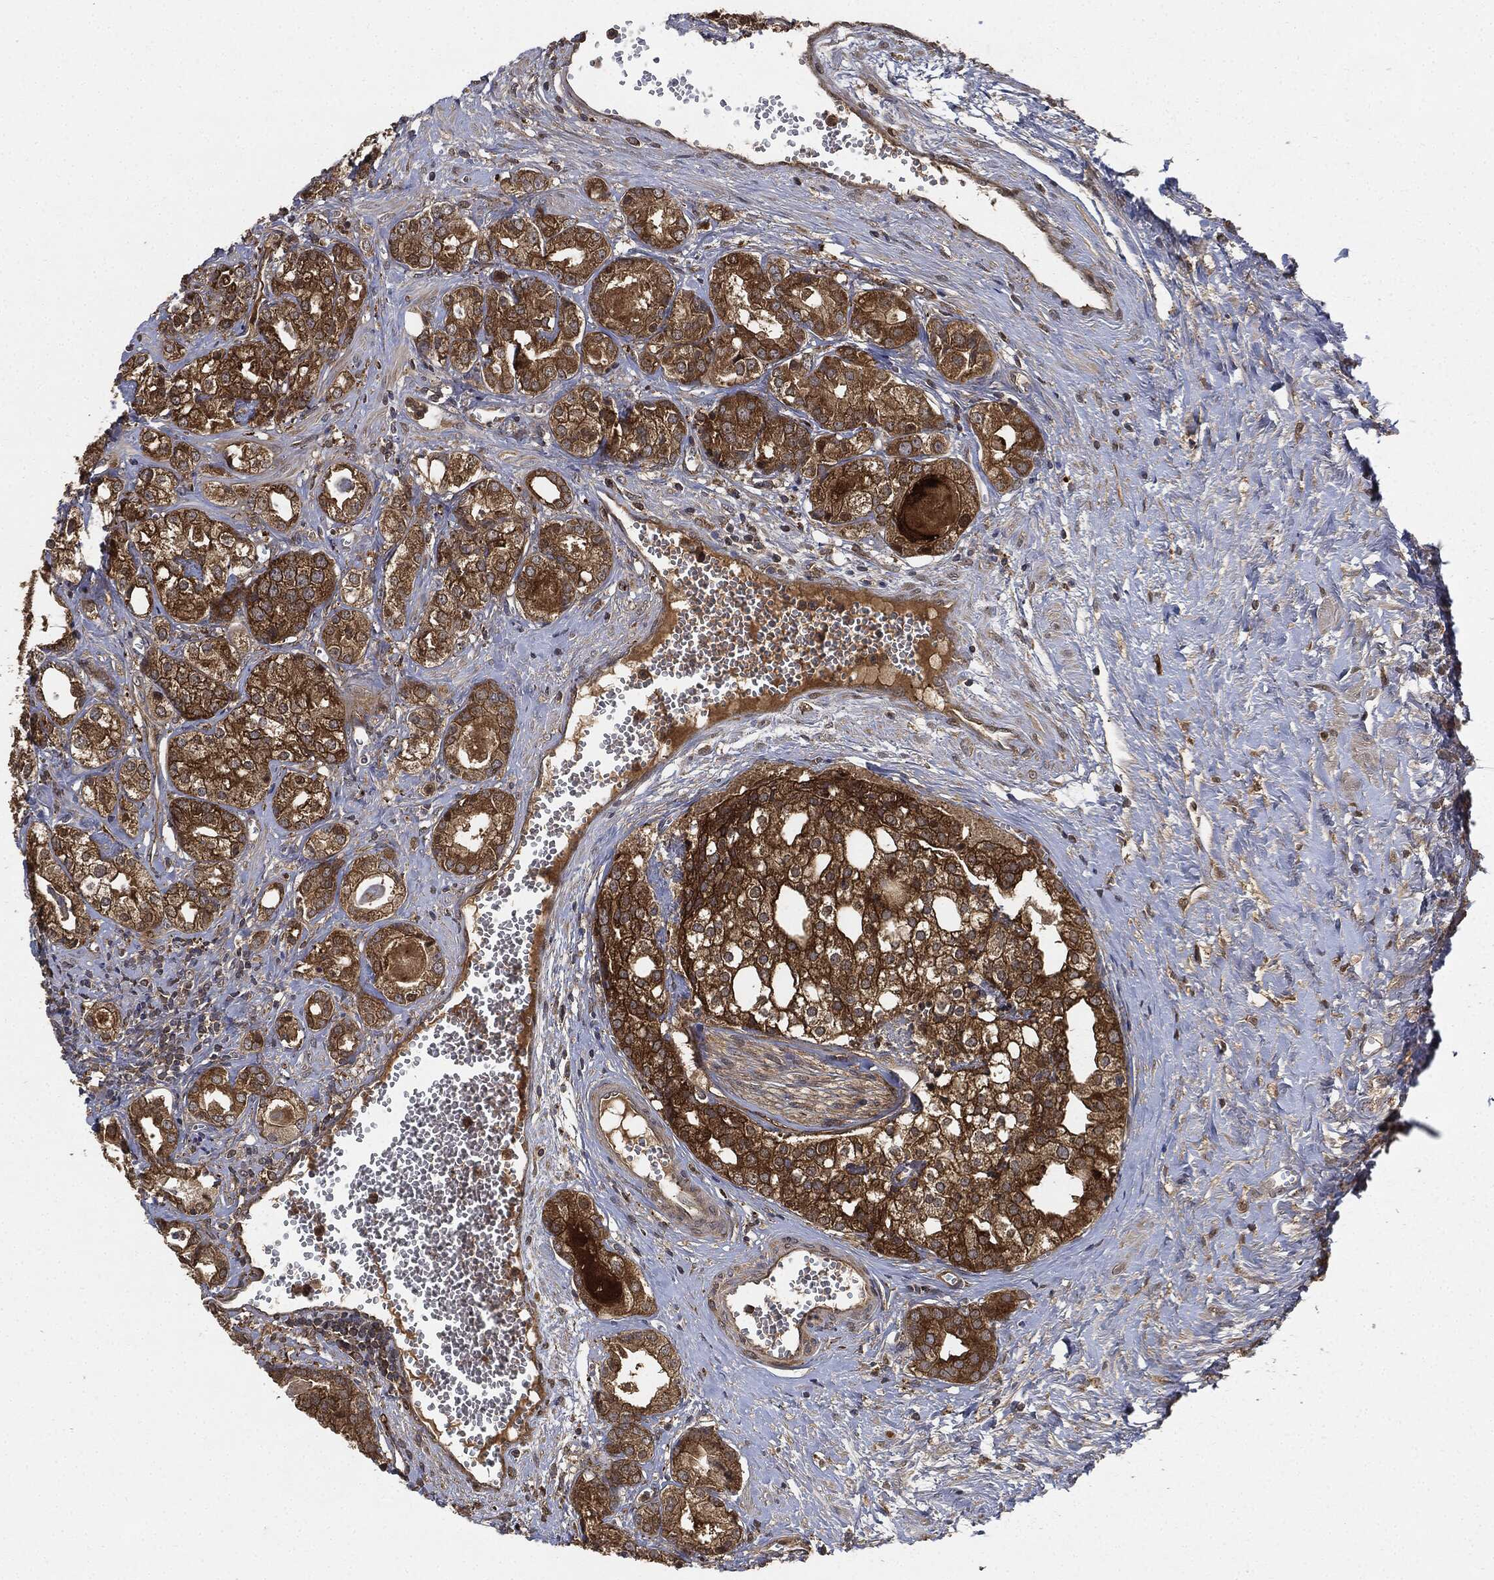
{"staining": {"intensity": "strong", "quantity": ">75%", "location": "cytoplasmic/membranous"}, "tissue": "prostate cancer", "cell_type": "Tumor cells", "image_type": "cancer", "snomed": [{"axis": "morphology", "description": "Adenocarcinoma, NOS"}, {"axis": "topography", "description": "Prostate and seminal vesicle, NOS"}, {"axis": "topography", "description": "Prostate"}], "caption": "Immunohistochemical staining of human prostate adenocarcinoma displays strong cytoplasmic/membranous protein positivity in about >75% of tumor cells.", "gene": "BRAF", "patient": {"sex": "male", "age": 62}}